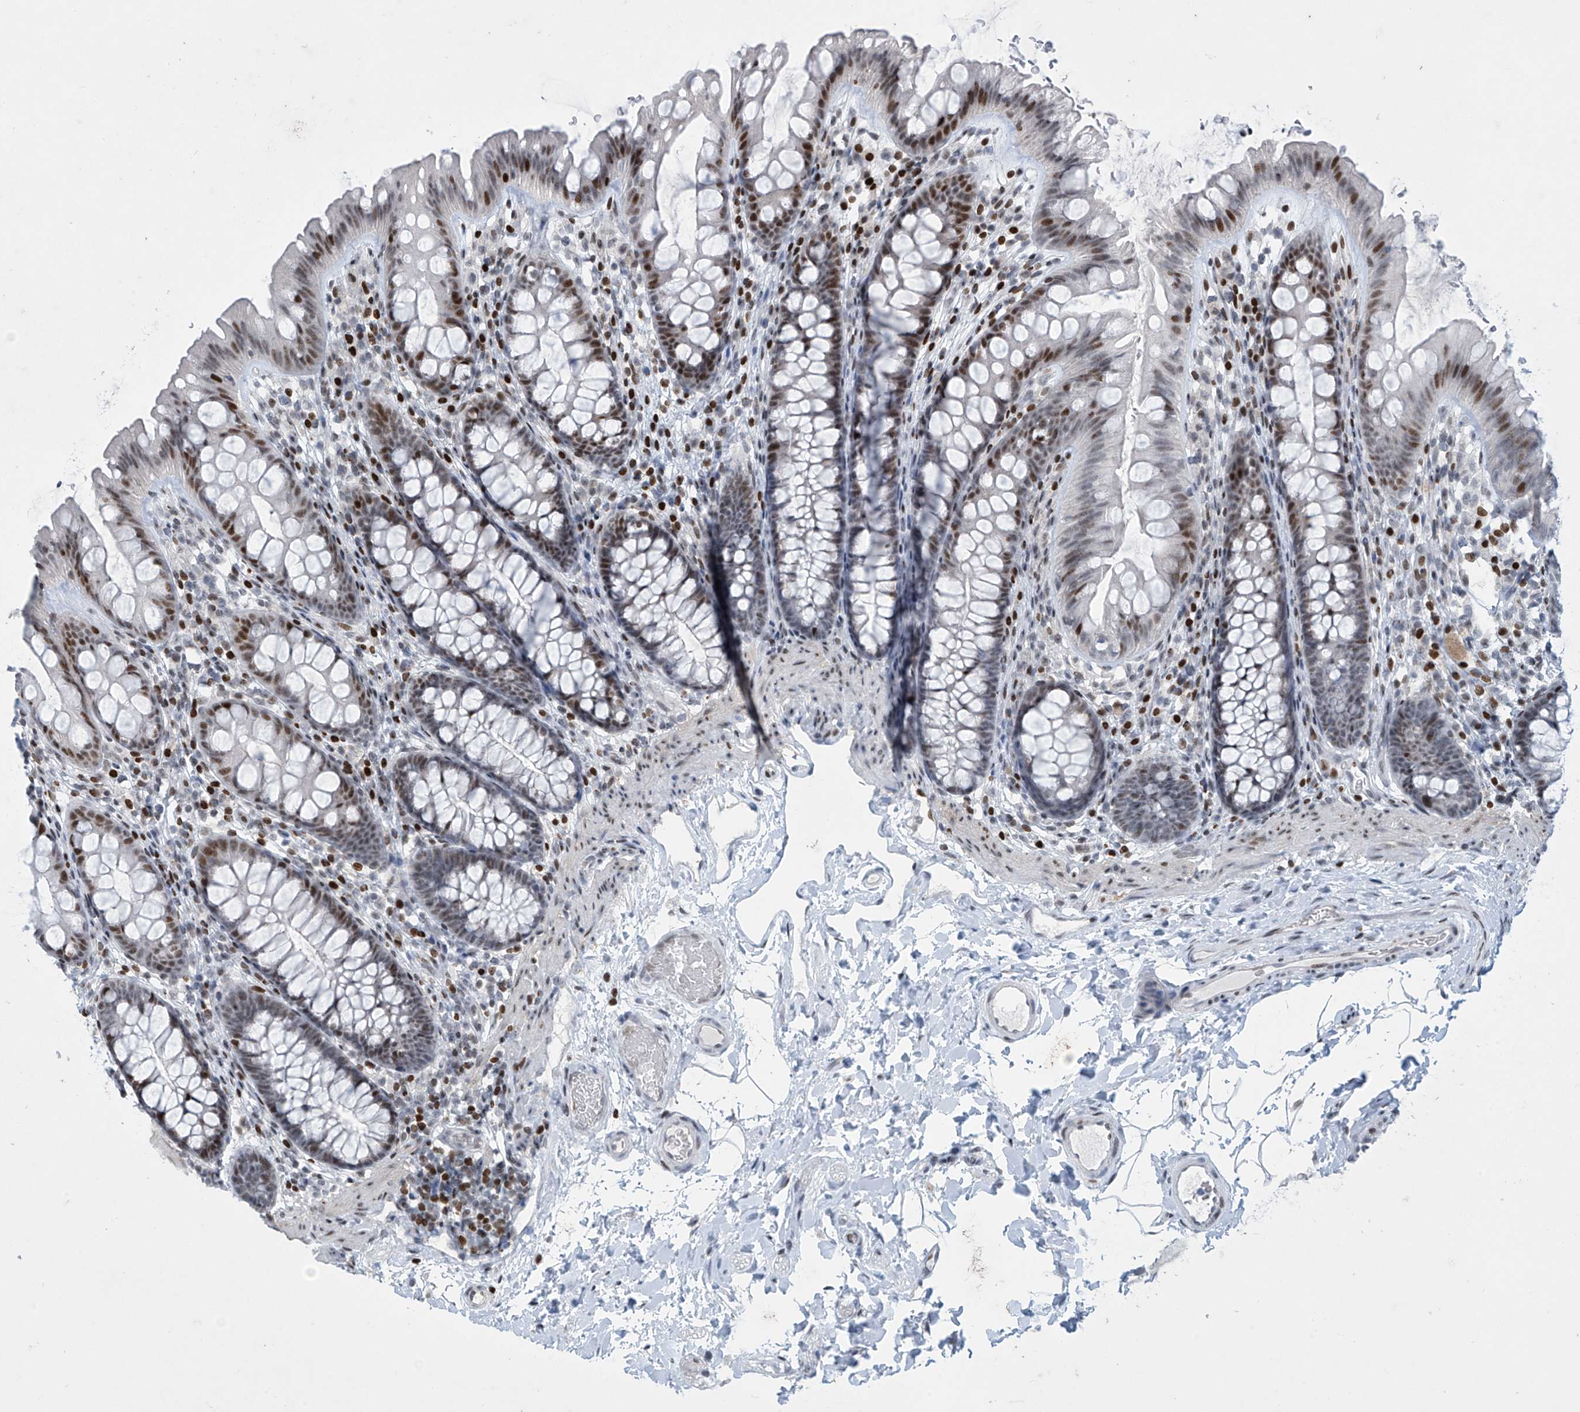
{"staining": {"intensity": "weak", "quantity": "<25%", "location": "nuclear"}, "tissue": "colon", "cell_type": "Endothelial cells", "image_type": "normal", "snomed": [{"axis": "morphology", "description": "Normal tissue, NOS"}, {"axis": "topography", "description": "Colon"}], "caption": "Immunohistochemistry of unremarkable colon demonstrates no staining in endothelial cells. (DAB (3,3'-diaminobenzidine) IHC, high magnification).", "gene": "RFX7", "patient": {"sex": "female", "age": 62}}